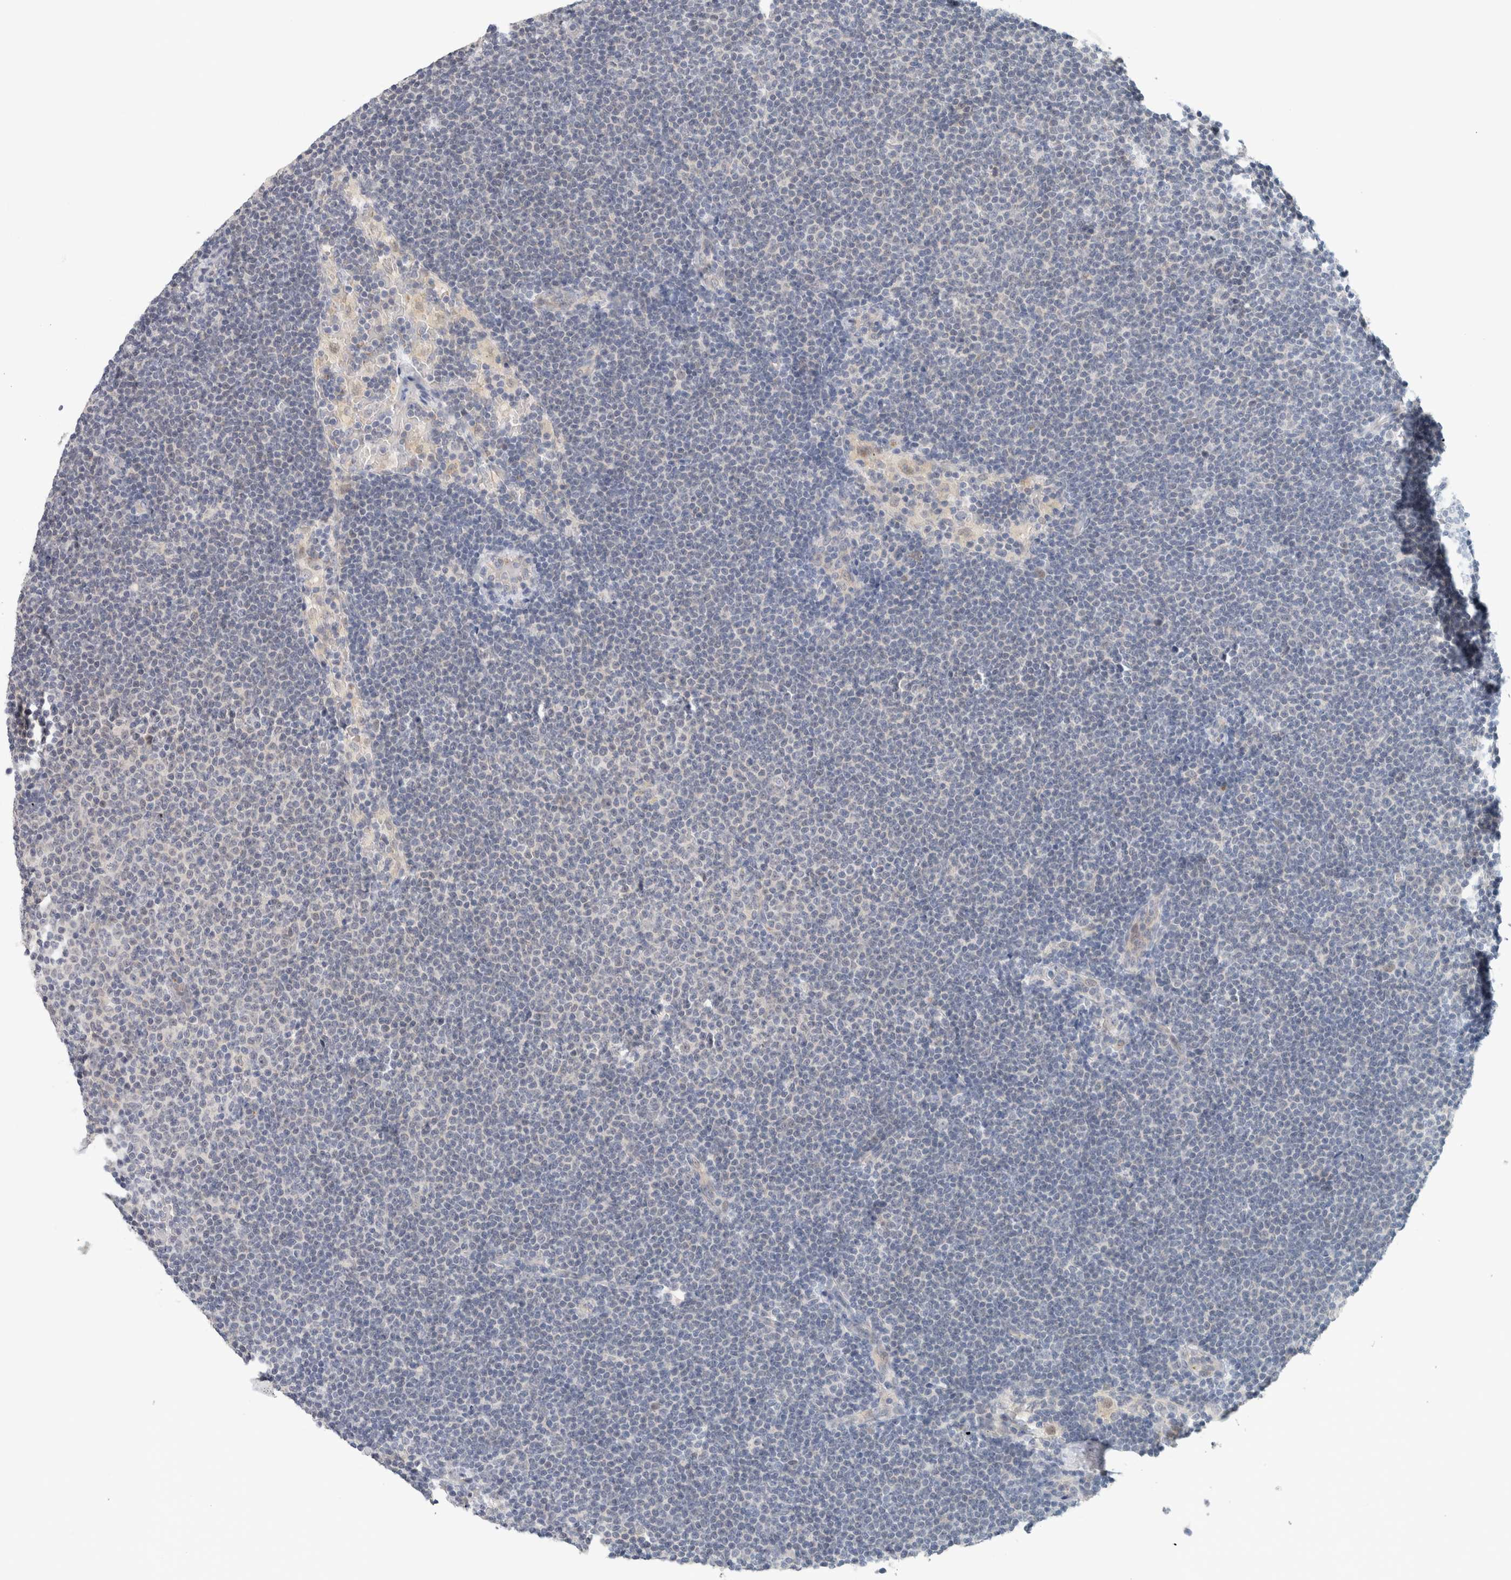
{"staining": {"intensity": "negative", "quantity": "none", "location": "none"}, "tissue": "lymphoma", "cell_type": "Tumor cells", "image_type": "cancer", "snomed": [{"axis": "morphology", "description": "Malignant lymphoma, non-Hodgkin's type, Low grade"}, {"axis": "topography", "description": "Lymph node"}], "caption": "This micrograph is of low-grade malignant lymphoma, non-Hodgkin's type stained with IHC to label a protein in brown with the nuclei are counter-stained blue. There is no expression in tumor cells.", "gene": "CRAT", "patient": {"sex": "female", "age": 53}}